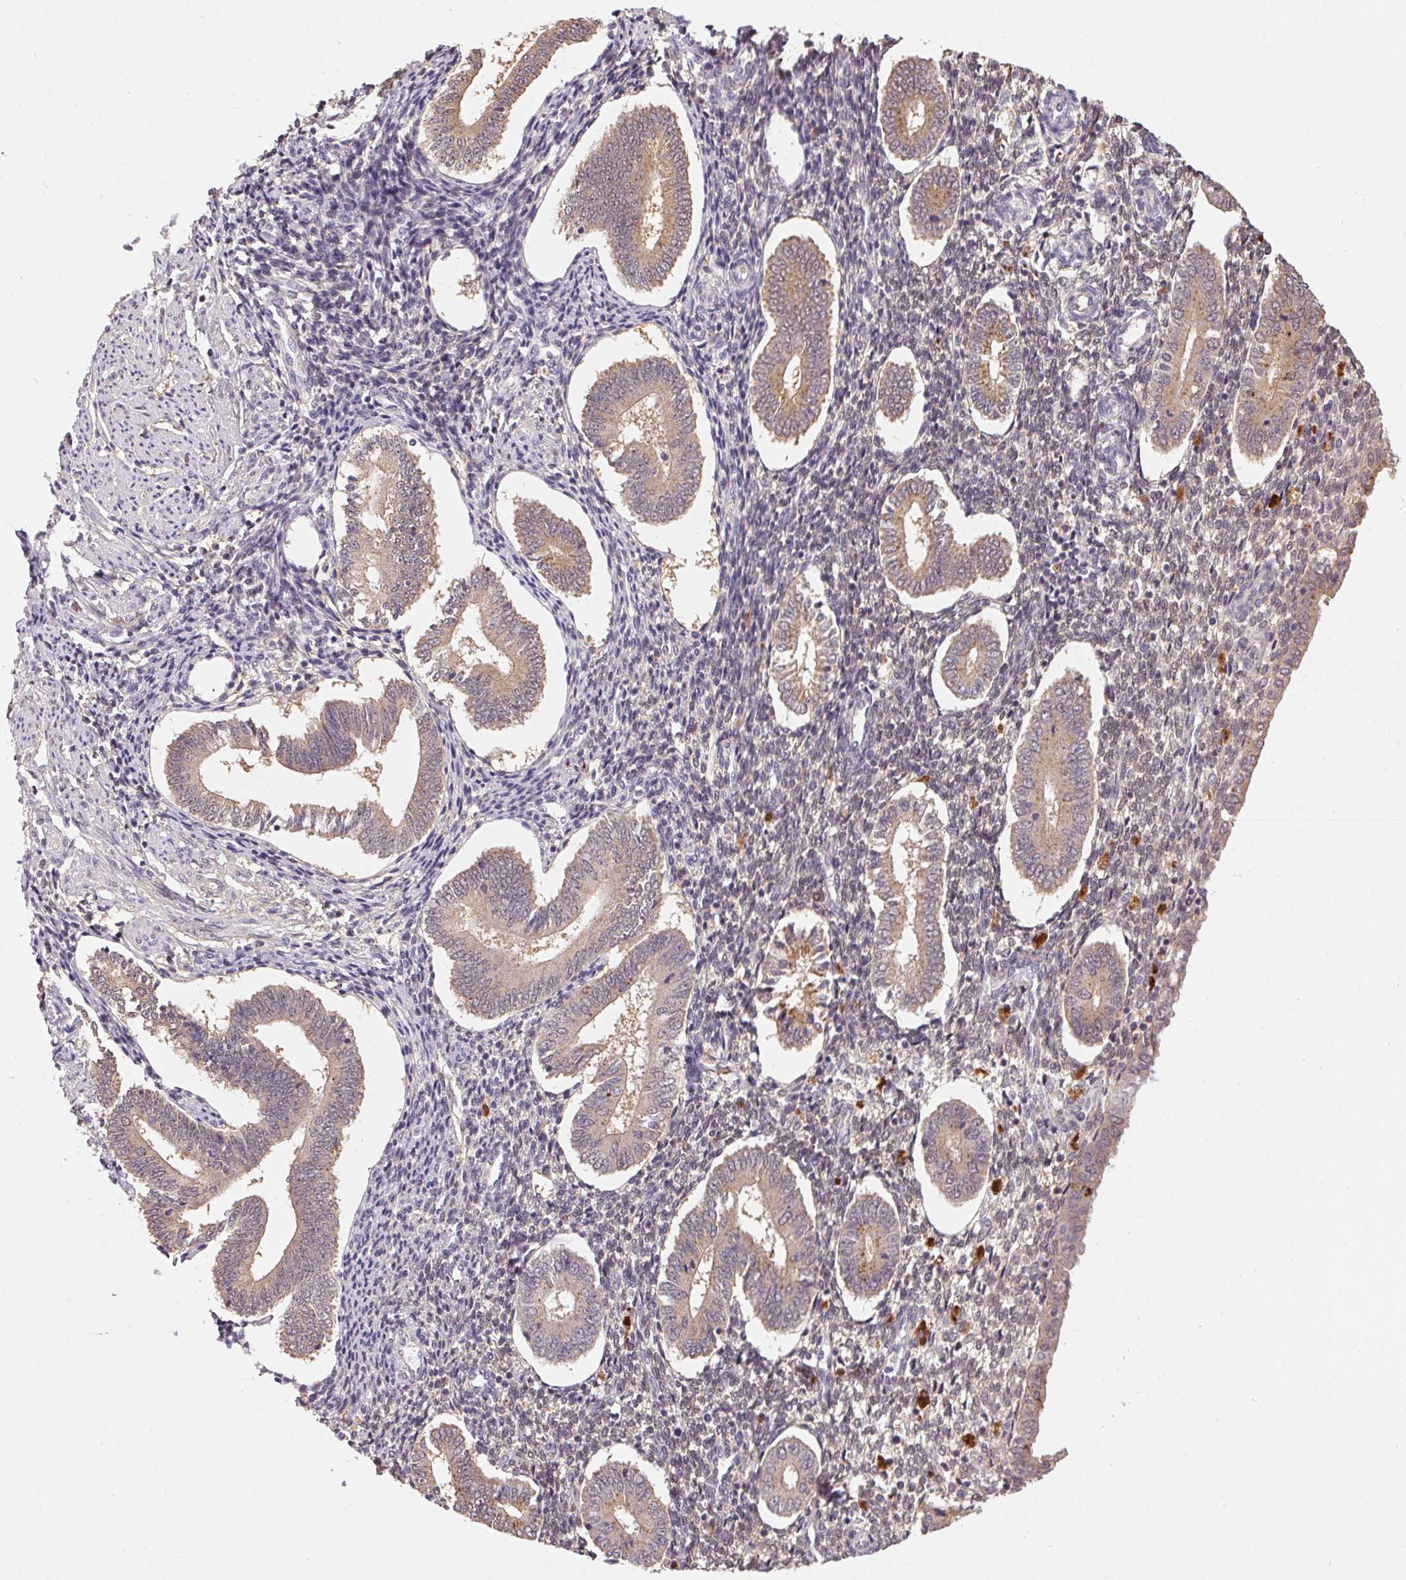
{"staining": {"intensity": "weak", "quantity": "25%-75%", "location": "cytoplasmic/membranous"}, "tissue": "endometrium", "cell_type": "Cells in endometrial stroma", "image_type": "normal", "snomed": [{"axis": "morphology", "description": "Normal tissue, NOS"}, {"axis": "topography", "description": "Endometrium"}], "caption": "About 25%-75% of cells in endometrial stroma in normal endometrium reveal weak cytoplasmic/membranous protein expression as visualized by brown immunohistochemical staining.", "gene": "ADH5", "patient": {"sex": "female", "age": 40}}